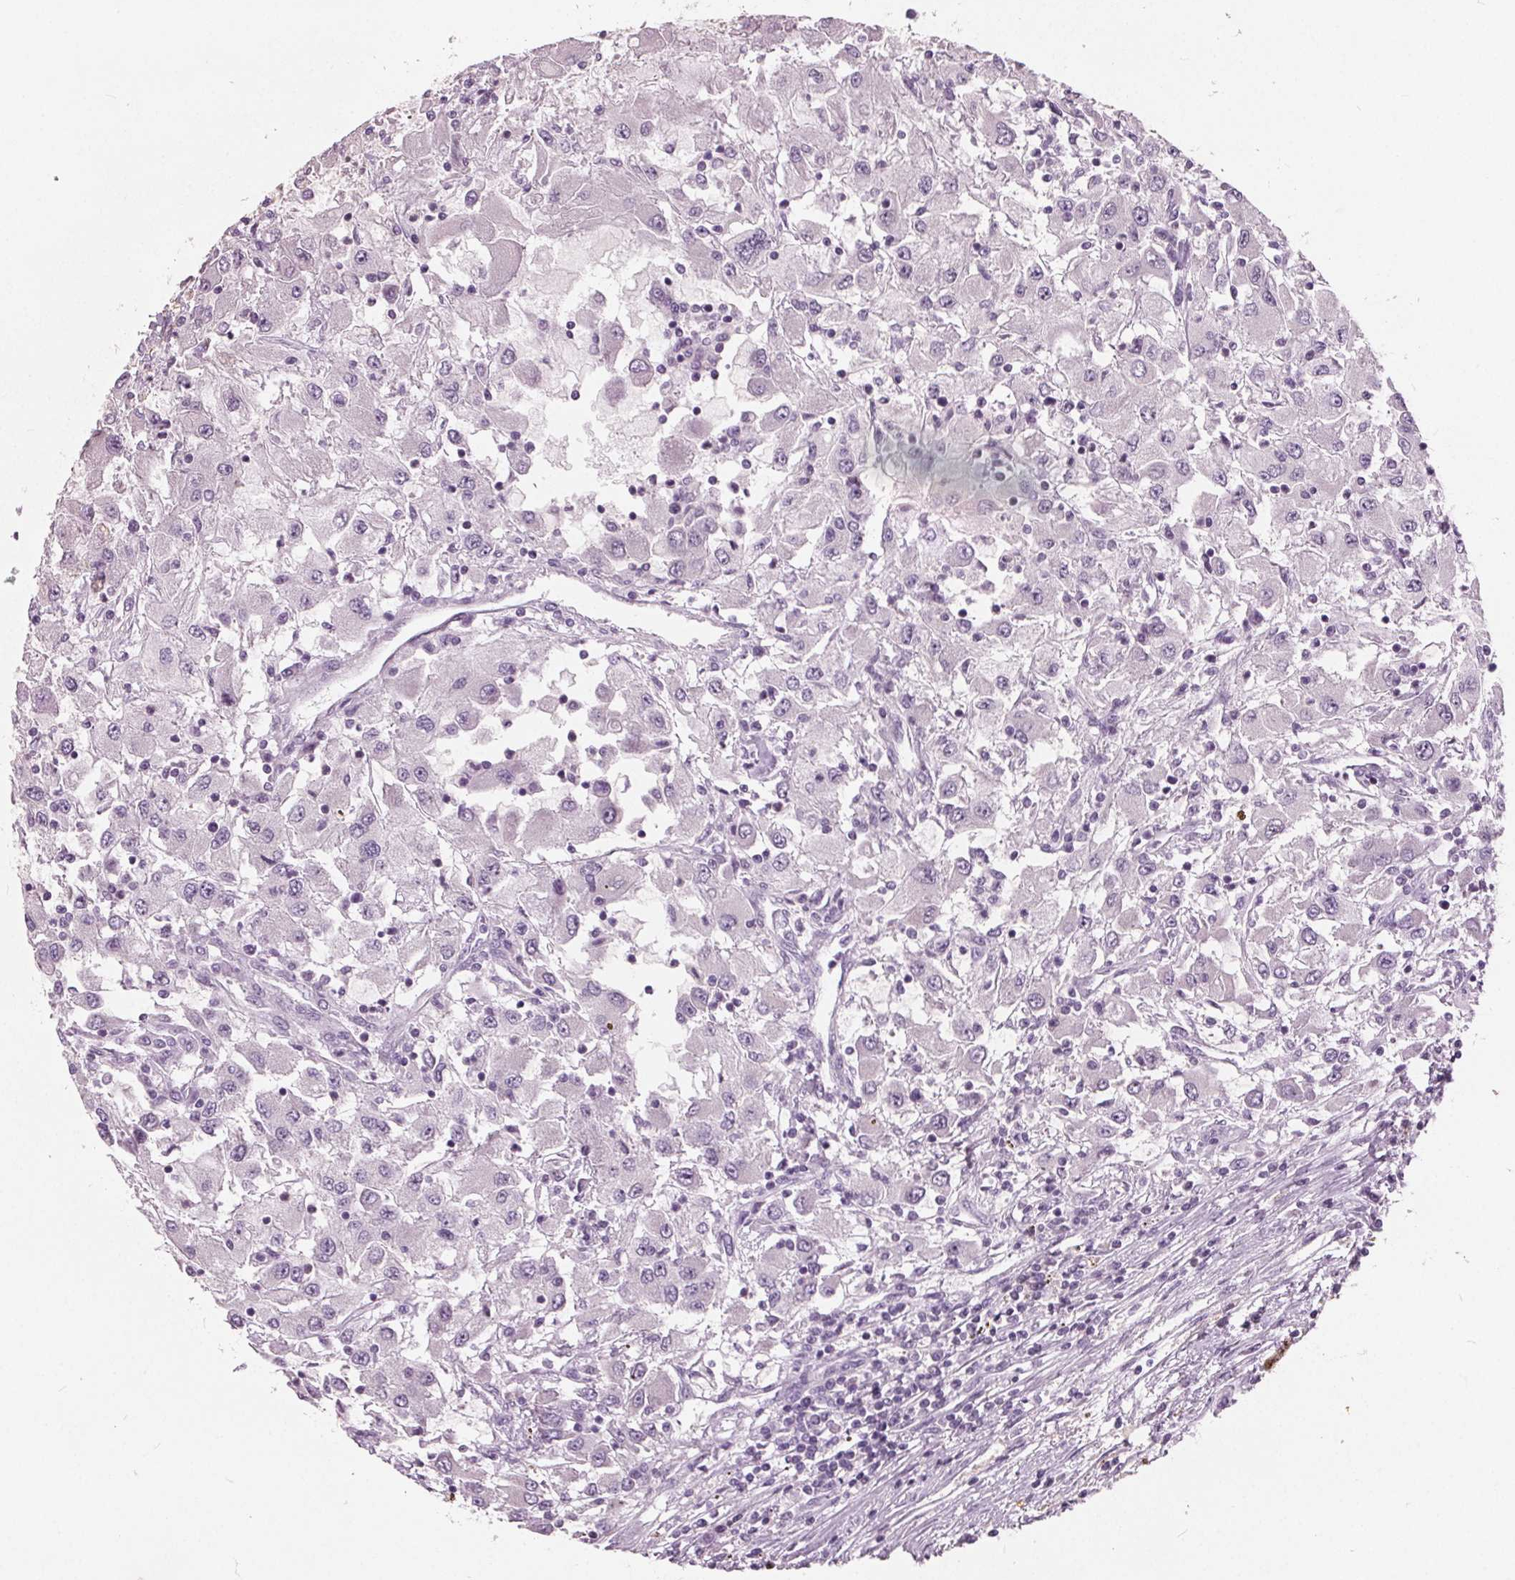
{"staining": {"intensity": "negative", "quantity": "none", "location": "none"}, "tissue": "renal cancer", "cell_type": "Tumor cells", "image_type": "cancer", "snomed": [{"axis": "morphology", "description": "Adenocarcinoma, NOS"}, {"axis": "topography", "description": "Kidney"}], "caption": "This is a photomicrograph of immunohistochemistry staining of adenocarcinoma (renal), which shows no expression in tumor cells. The staining was performed using DAB to visualize the protein expression in brown, while the nuclei were stained in blue with hematoxylin (Magnification: 20x).", "gene": "TKFC", "patient": {"sex": "female", "age": 67}}